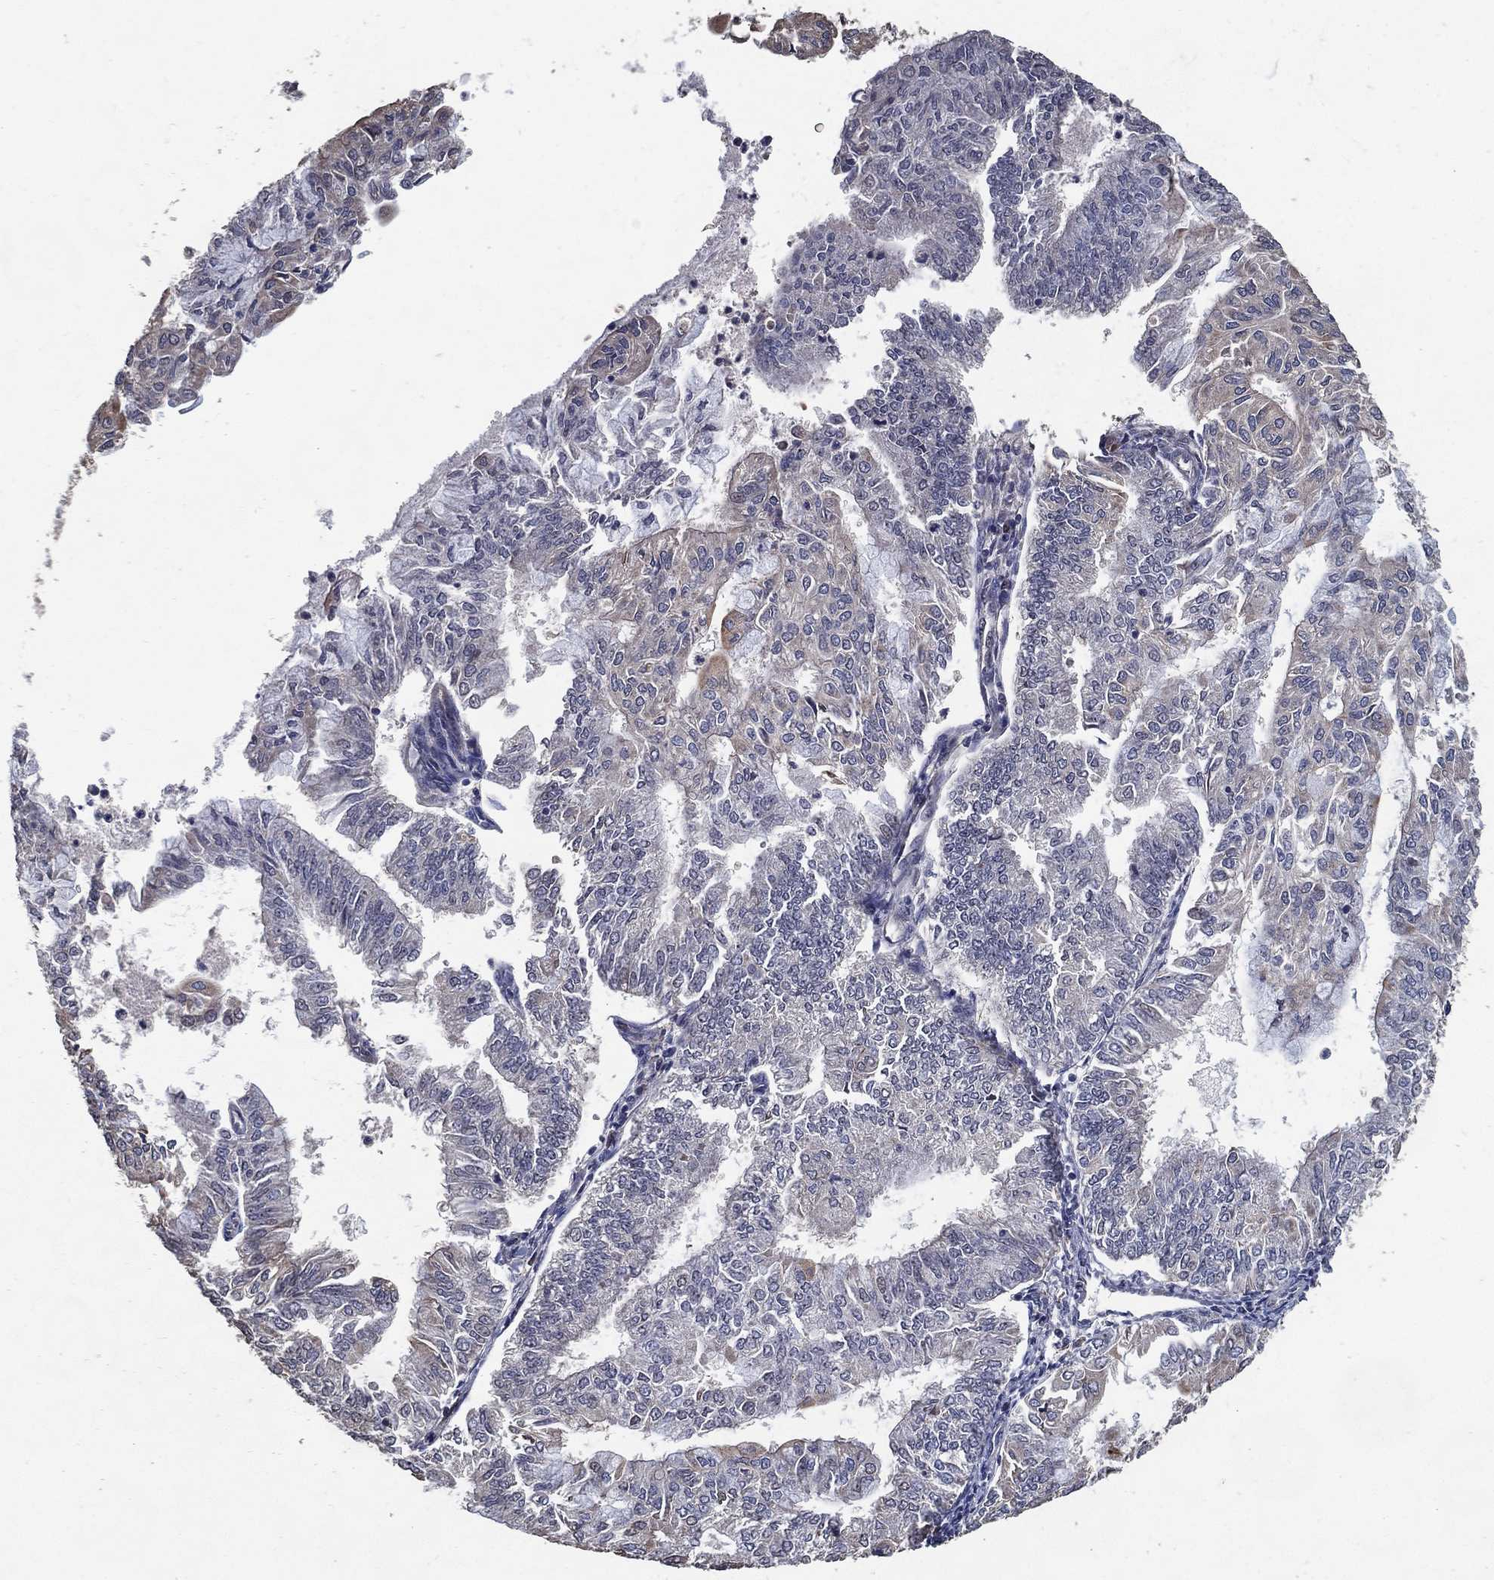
{"staining": {"intensity": "negative", "quantity": "none", "location": "none"}, "tissue": "endometrial cancer", "cell_type": "Tumor cells", "image_type": "cancer", "snomed": [{"axis": "morphology", "description": "Adenocarcinoma, NOS"}, {"axis": "topography", "description": "Endometrium"}], "caption": "Photomicrograph shows no significant protein staining in tumor cells of endometrial cancer.", "gene": "EFNA1", "patient": {"sex": "female", "age": 59}}